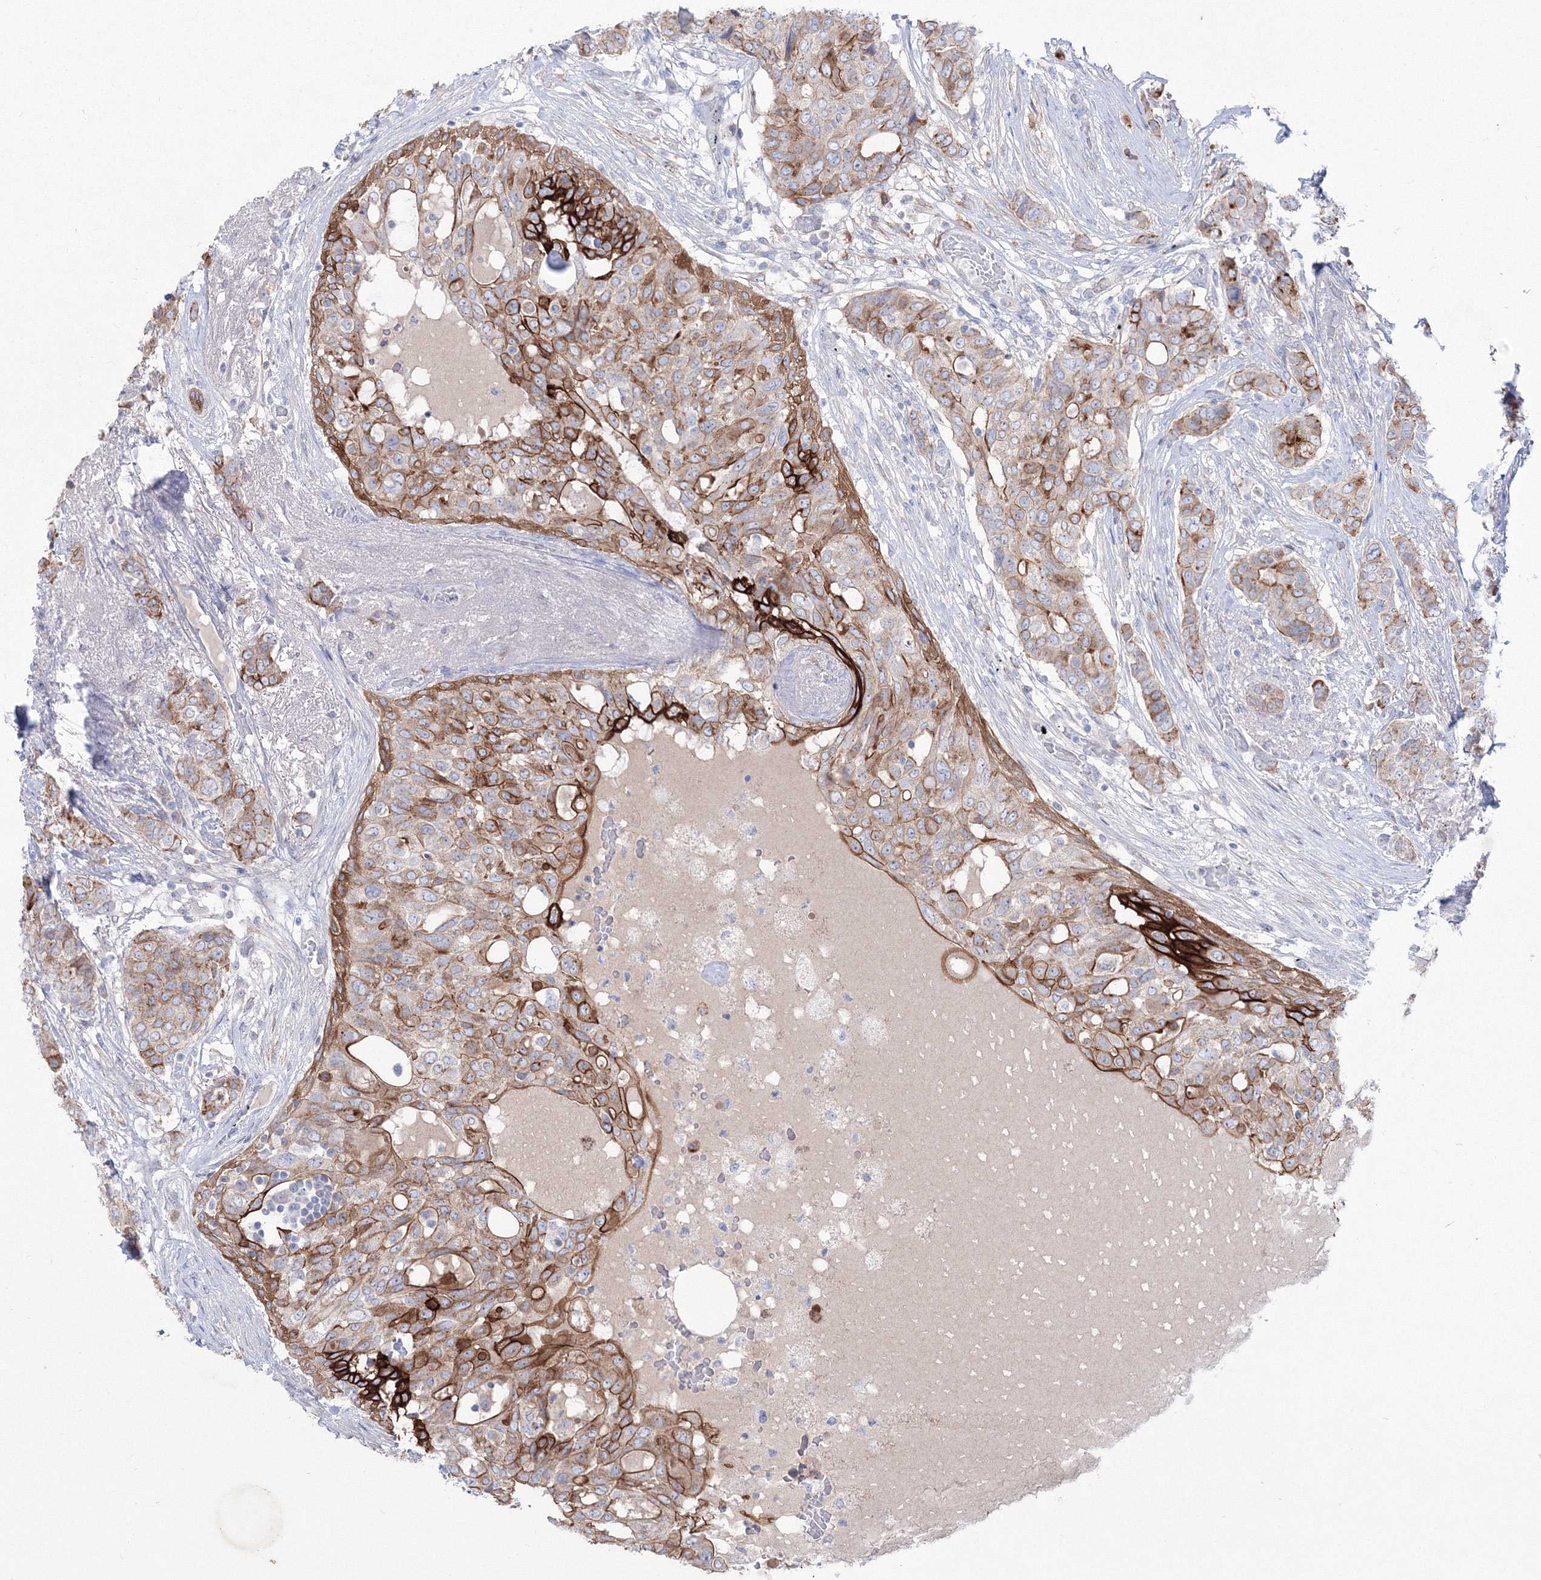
{"staining": {"intensity": "strong", "quantity": ">75%", "location": "cytoplasmic/membranous"}, "tissue": "breast cancer", "cell_type": "Tumor cells", "image_type": "cancer", "snomed": [{"axis": "morphology", "description": "Lobular carcinoma"}, {"axis": "topography", "description": "Breast"}], "caption": "Lobular carcinoma (breast) stained with a protein marker shows strong staining in tumor cells.", "gene": "TMEM139", "patient": {"sex": "female", "age": 51}}